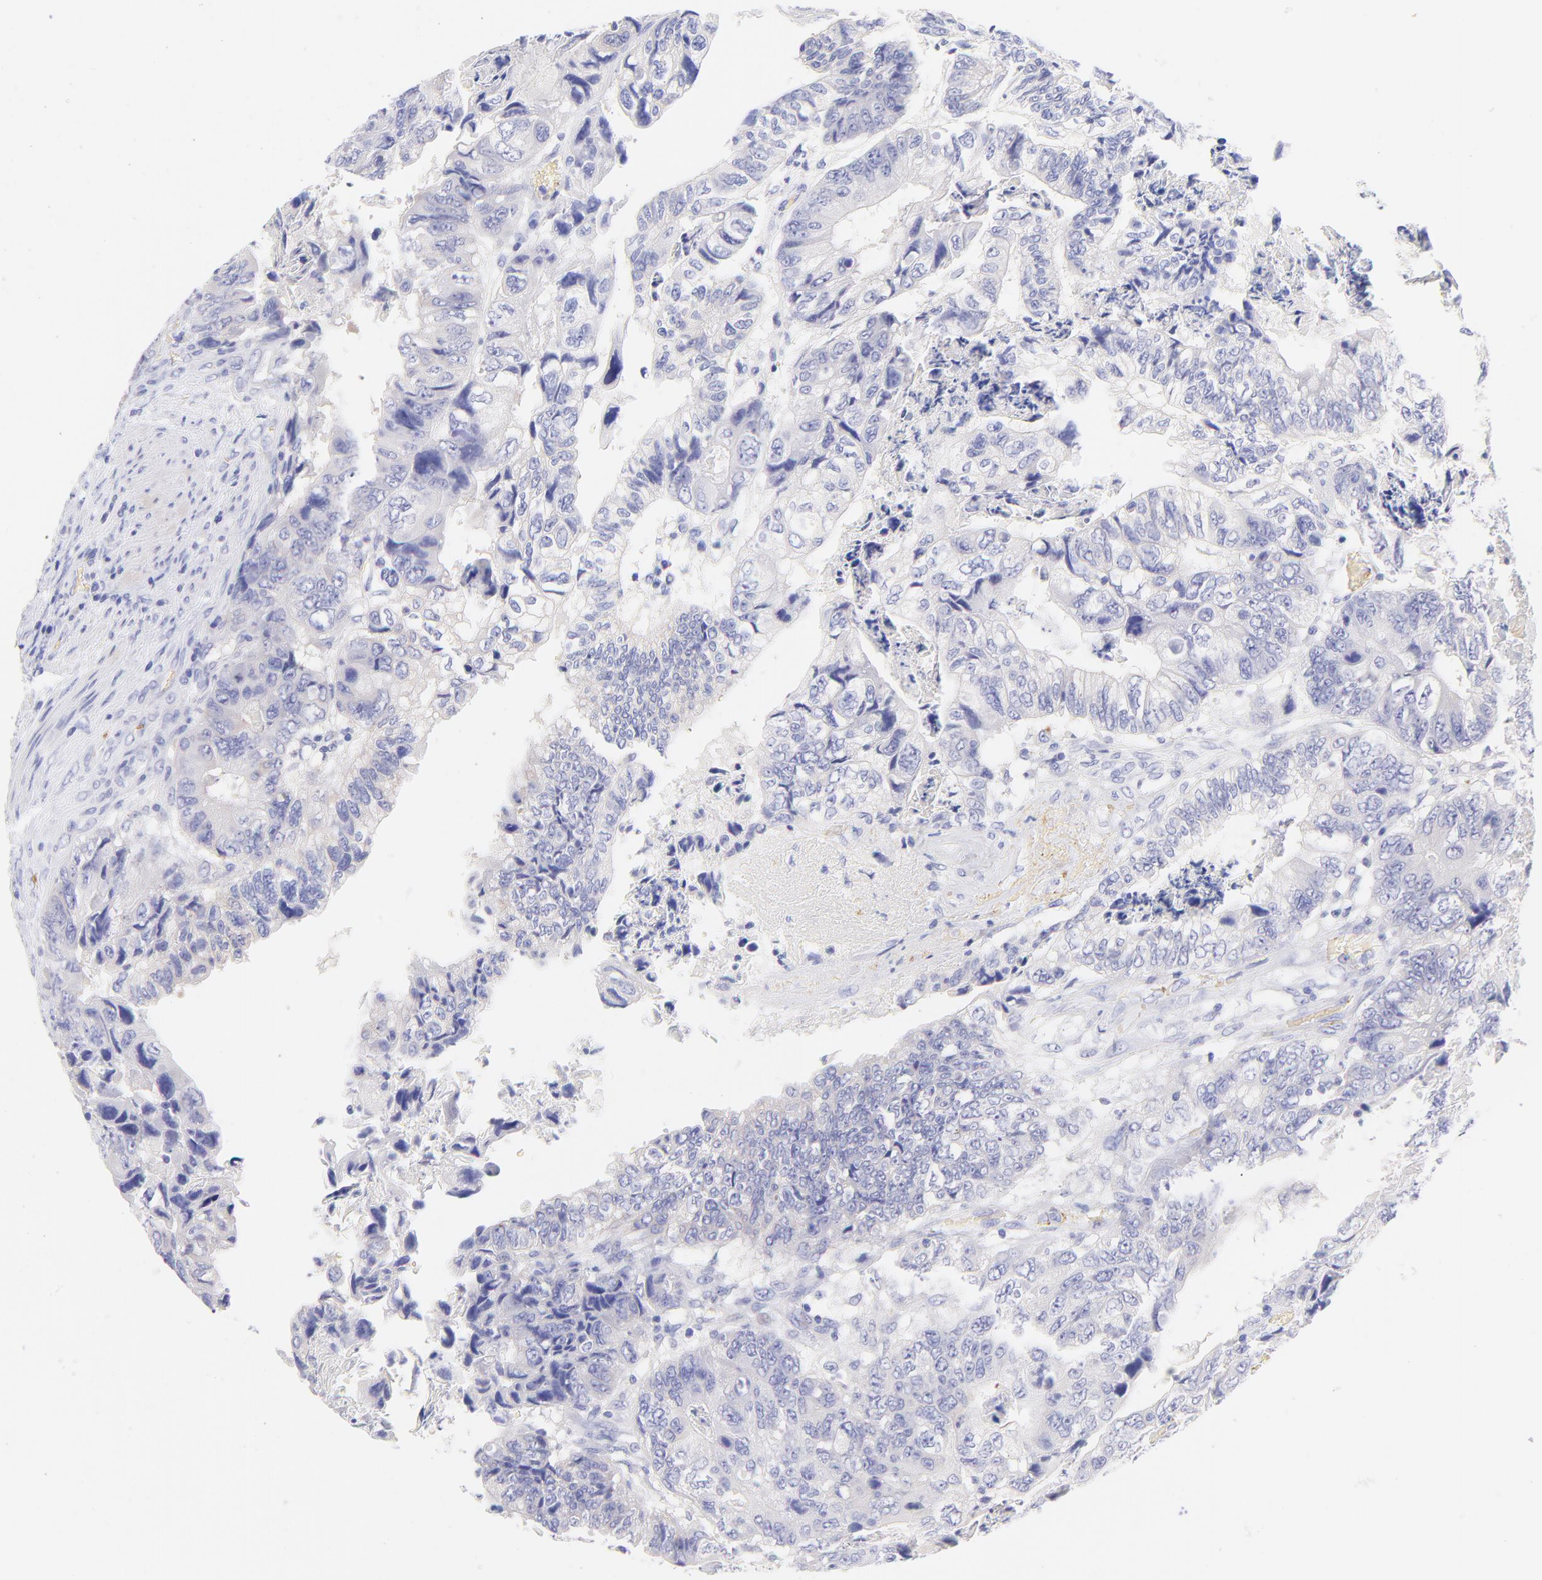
{"staining": {"intensity": "negative", "quantity": "none", "location": "none"}, "tissue": "colorectal cancer", "cell_type": "Tumor cells", "image_type": "cancer", "snomed": [{"axis": "morphology", "description": "Adenocarcinoma, NOS"}, {"axis": "topography", "description": "Rectum"}], "caption": "A photomicrograph of human colorectal cancer (adenocarcinoma) is negative for staining in tumor cells.", "gene": "FRMPD3", "patient": {"sex": "female", "age": 82}}